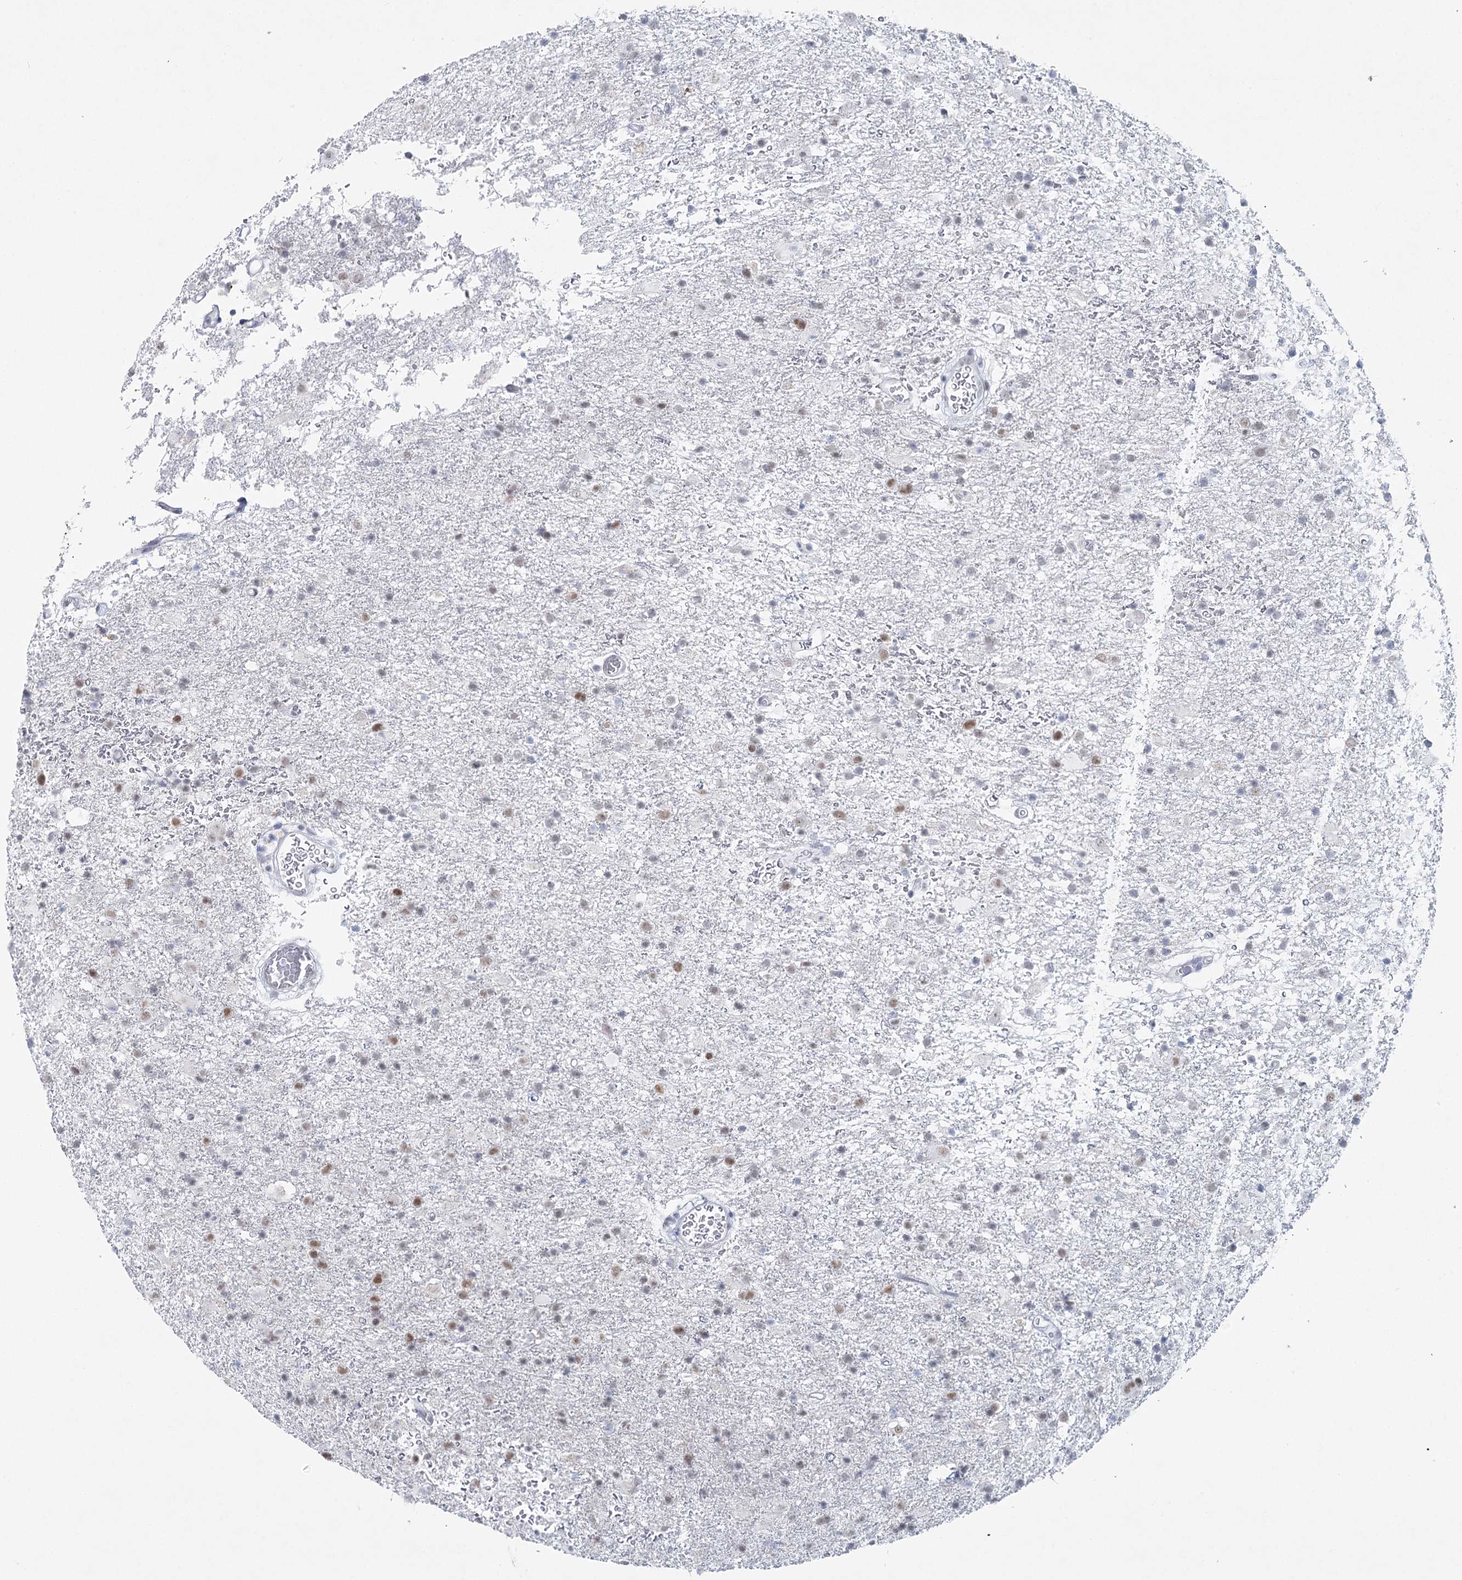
{"staining": {"intensity": "moderate", "quantity": "<25%", "location": "nuclear"}, "tissue": "glioma", "cell_type": "Tumor cells", "image_type": "cancer", "snomed": [{"axis": "morphology", "description": "Glioma, malignant, Low grade"}, {"axis": "topography", "description": "Brain"}], "caption": "Human glioma stained with a protein marker exhibits moderate staining in tumor cells.", "gene": "ZC3H8", "patient": {"sex": "male", "age": 65}}